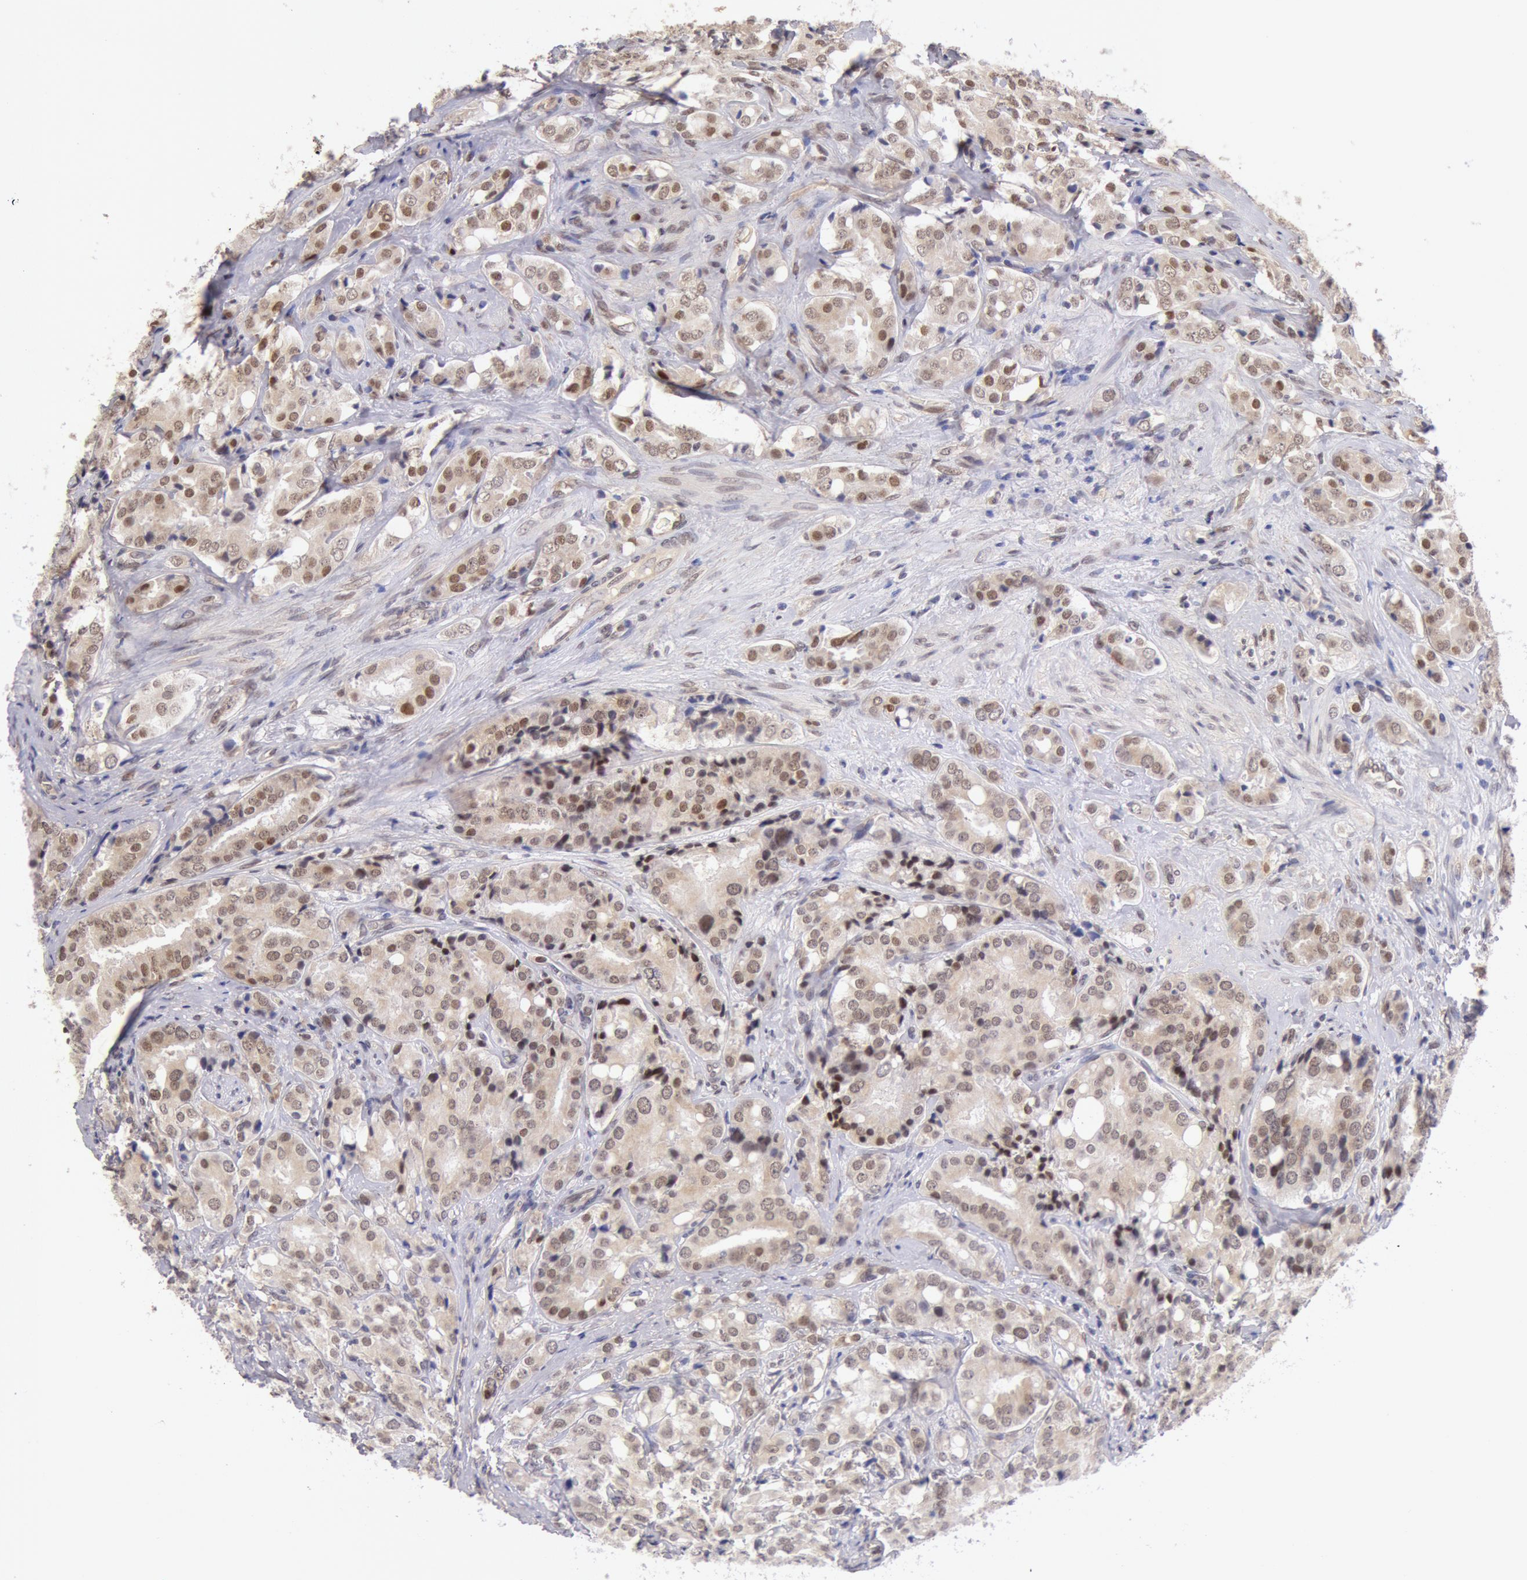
{"staining": {"intensity": "moderate", "quantity": "25%-75%", "location": "nuclear"}, "tissue": "prostate cancer", "cell_type": "Tumor cells", "image_type": "cancer", "snomed": [{"axis": "morphology", "description": "Adenocarcinoma, High grade"}, {"axis": "topography", "description": "Prostate"}], "caption": "This image displays prostate cancer stained with IHC to label a protein in brown. The nuclear of tumor cells show moderate positivity for the protein. Nuclei are counter-stained blue.", "gene": "CDKN2B", "patient": {"sex": "male", "age": 68}}